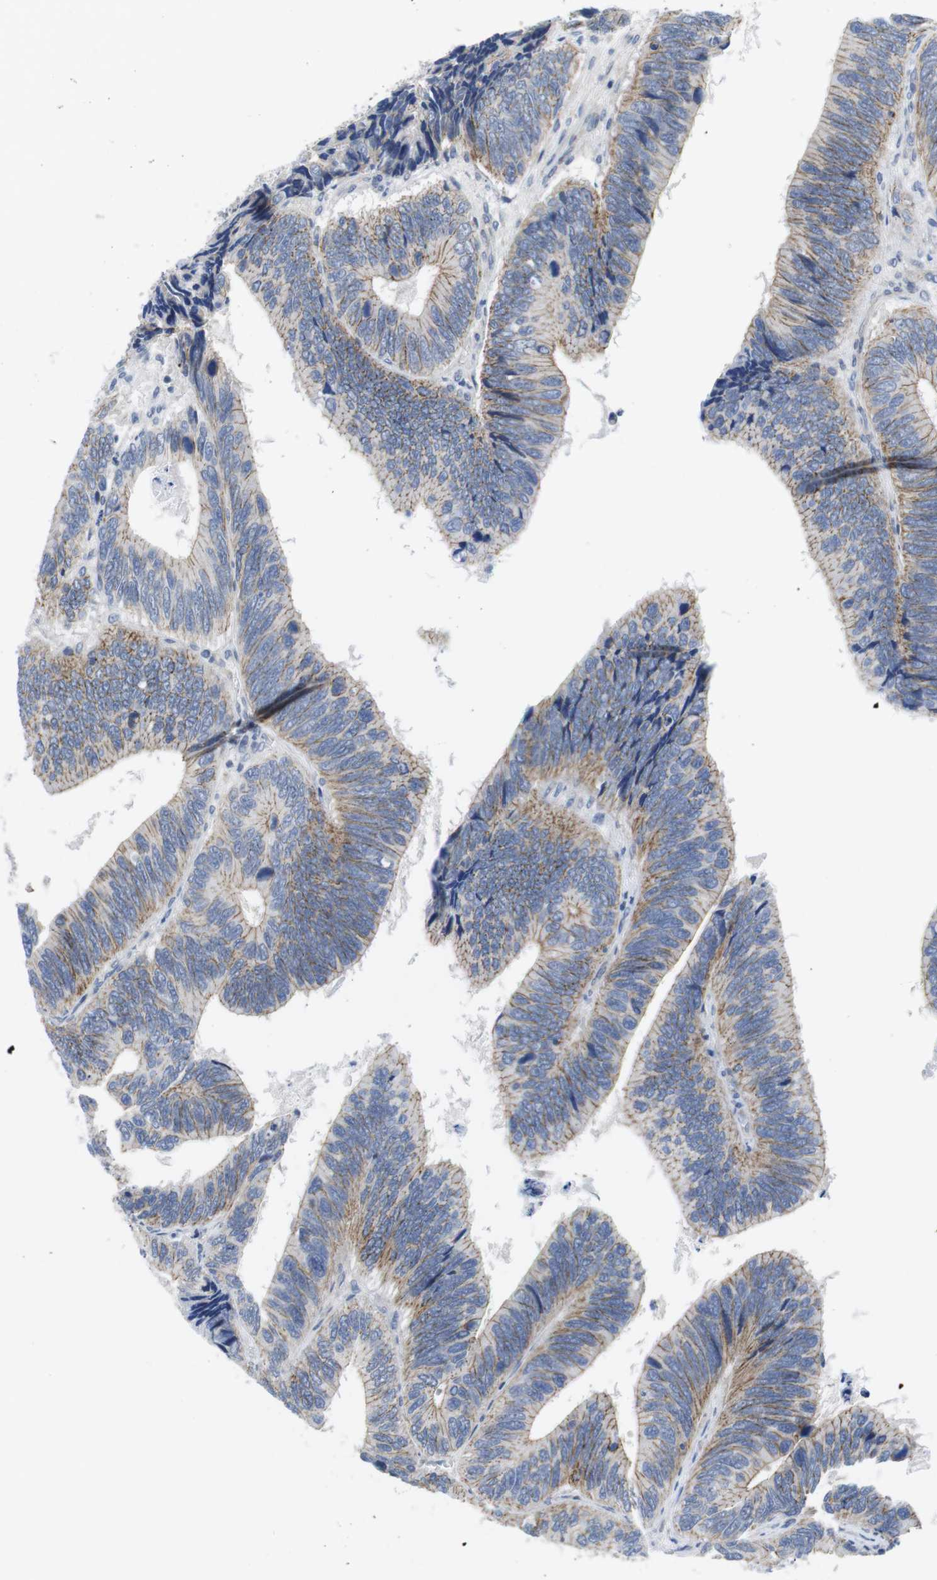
{"staining": {"intensity": "moderate", "quantity": "25%-75%", "location": "cytoplasmic/membranous"}, "tissue": "colorectal cancer", "cell_type": "Tumor cells", "image_type": "cancer", "snomed": [{"axis": "morphology", "description": "Adenocarcinoma, NOS"}, {"axis": "topography", "description": "Colon"}], "caption": "Colorectal adenocarcinoma tissue displays moderate cytoplasmic/membranous staining in approximately 25%-75% of tumor cells (Stains: DAB in brown, nuclei in blue, Microscopy: brightfield microscopy at high magnification).", "gene": "SCRIB", "patient": {"sex": "male", "age": 72}}